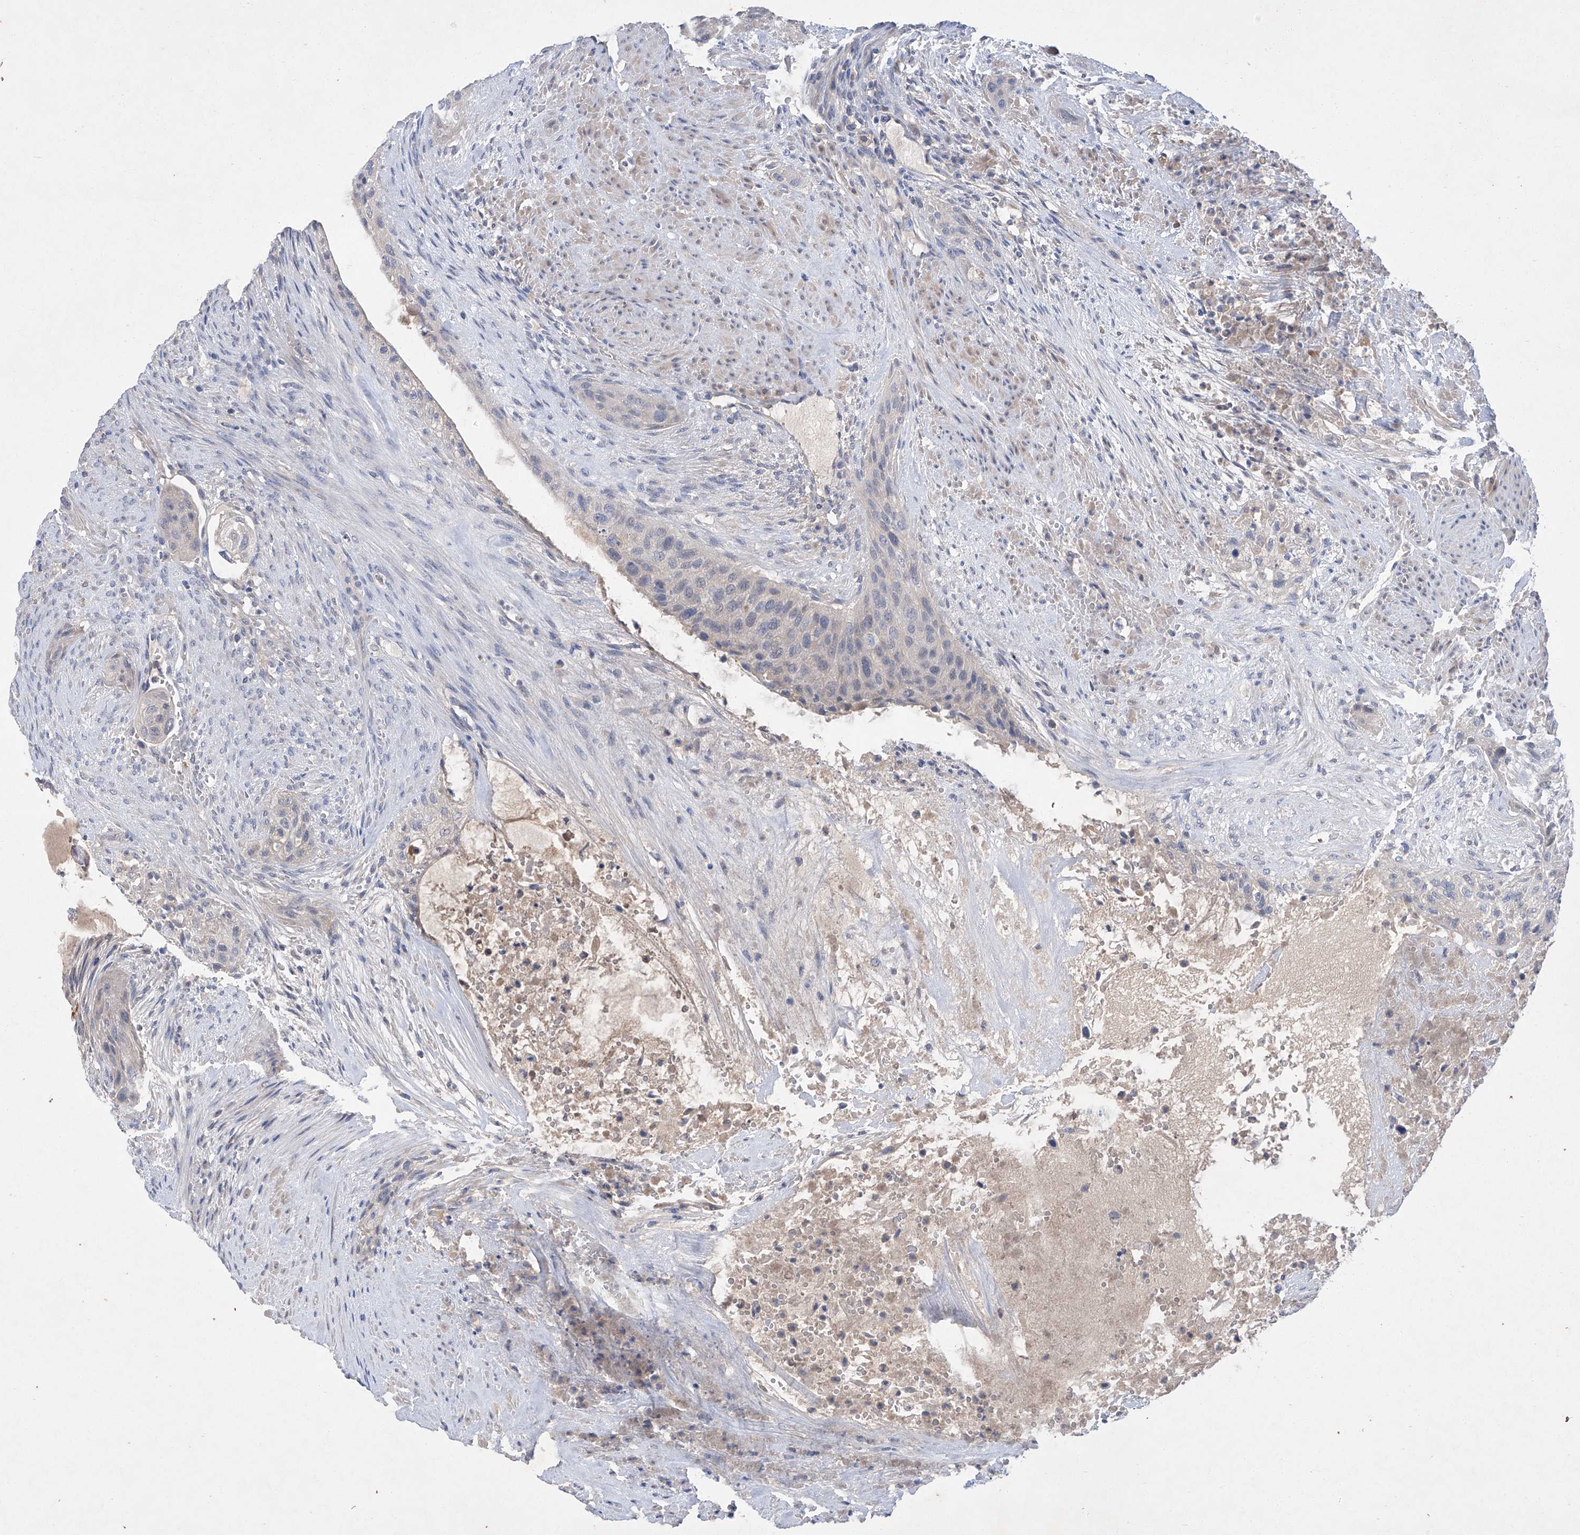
{"staining": {"intensity": "negative", "quantity": "none", "location": "none"}, "tissue": "urothelial cancer", "cell_type": "Tumor cells", "image_type": "cancer", "snomed": [{"axis": "morphology", "description": "Urothelial carcinoma, High grade"}, {"axis": "topography", "description": "Urinary bladder"}], "caption": "Tumor cells are negative for protein expression in human high-grade urothelial carcinoma.", "gene": "SBK2", "patient": {"sex": "male", "age": 35}}